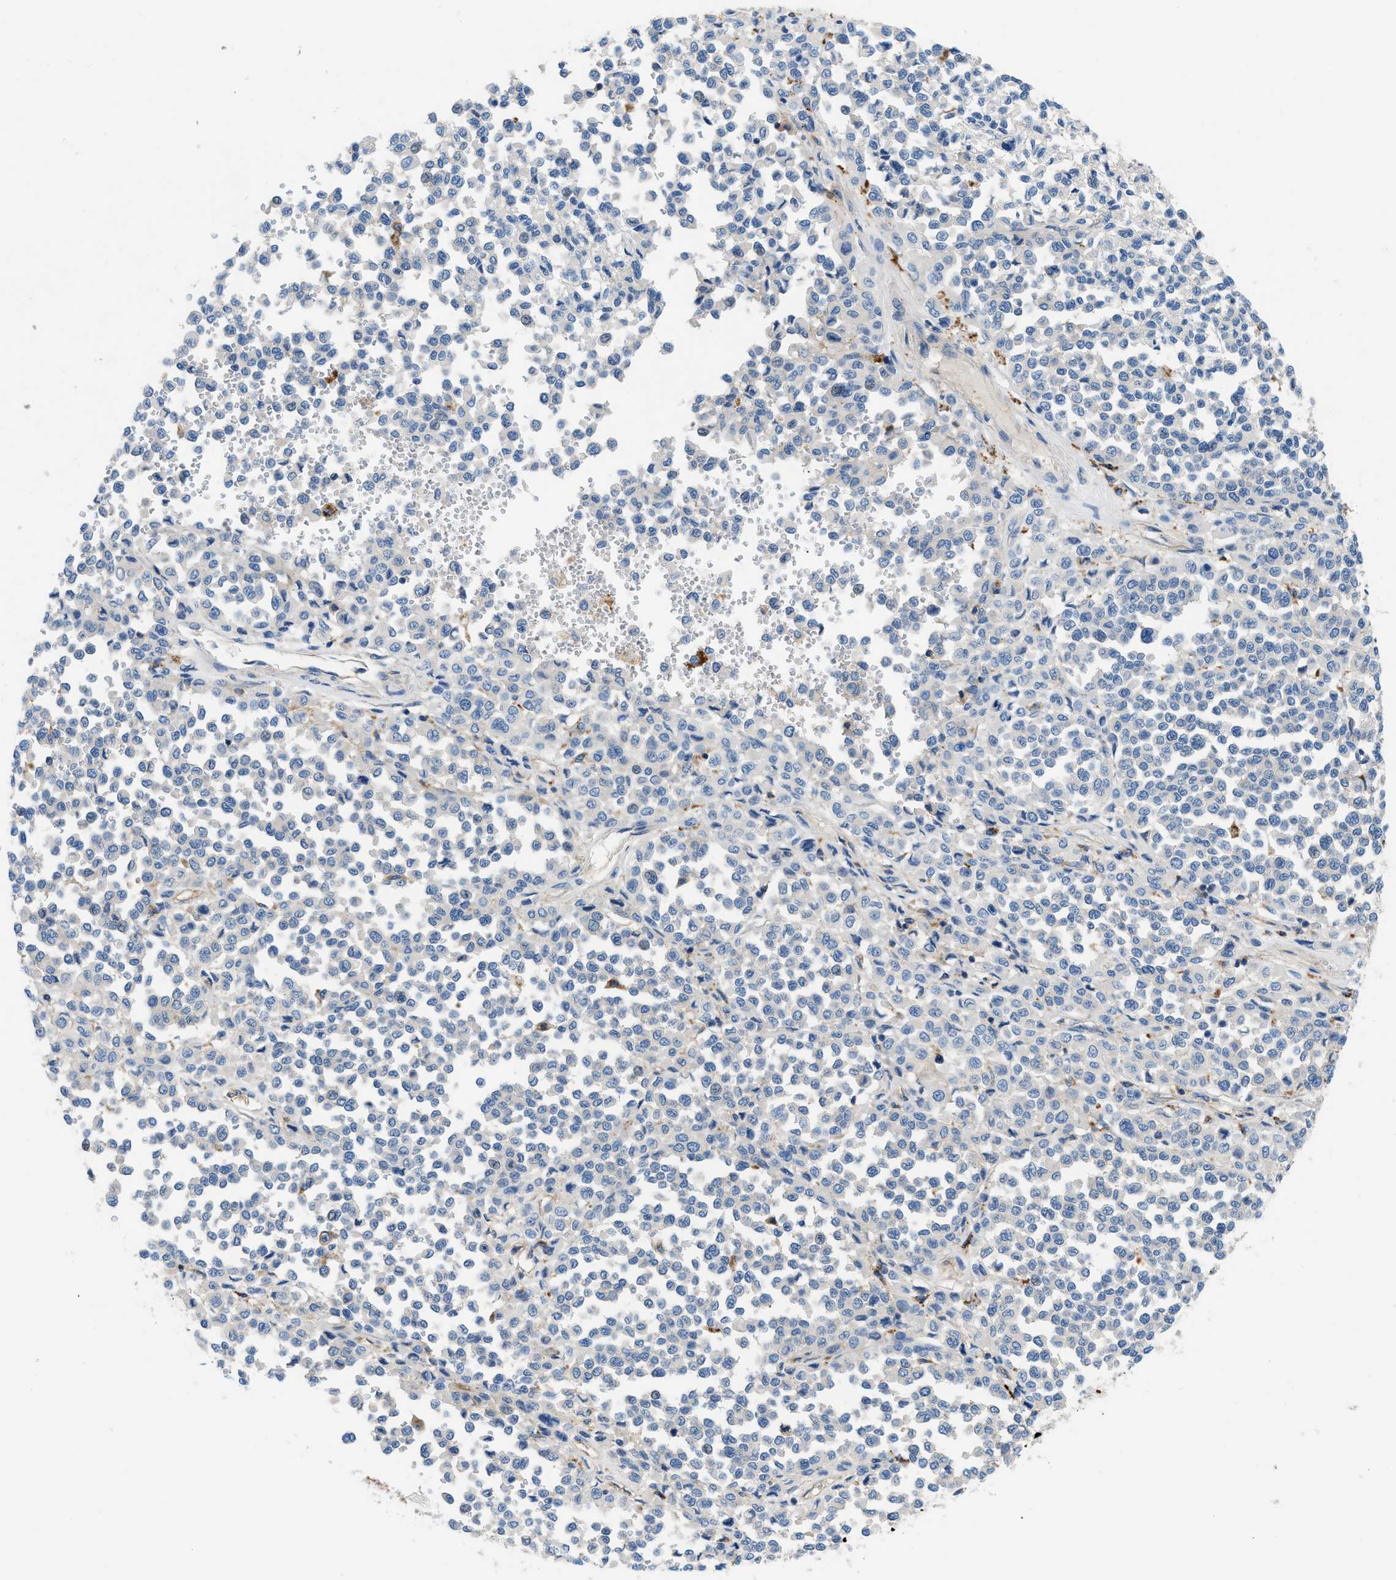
{"staining": {"intensity": "negative", "quantity": "none", "location": "none"}, "tissue": "melanoma", "cell_type": "Tumor cells", "image_type": "cancer", "snomed": [{"axis": "morphology", "description": "Malignant melanoma, Metastatic site"}, {"axis": "topography", "description": "Pancreas"}], "caption": "This histopathology image is of melanoma stained with IHC to label a protein in brown with the nuclei are counter-stained blue. There is no positivity in tumor cells.", "gene": "ORAI1", "patient": {"sex": "female", "age": 30}}